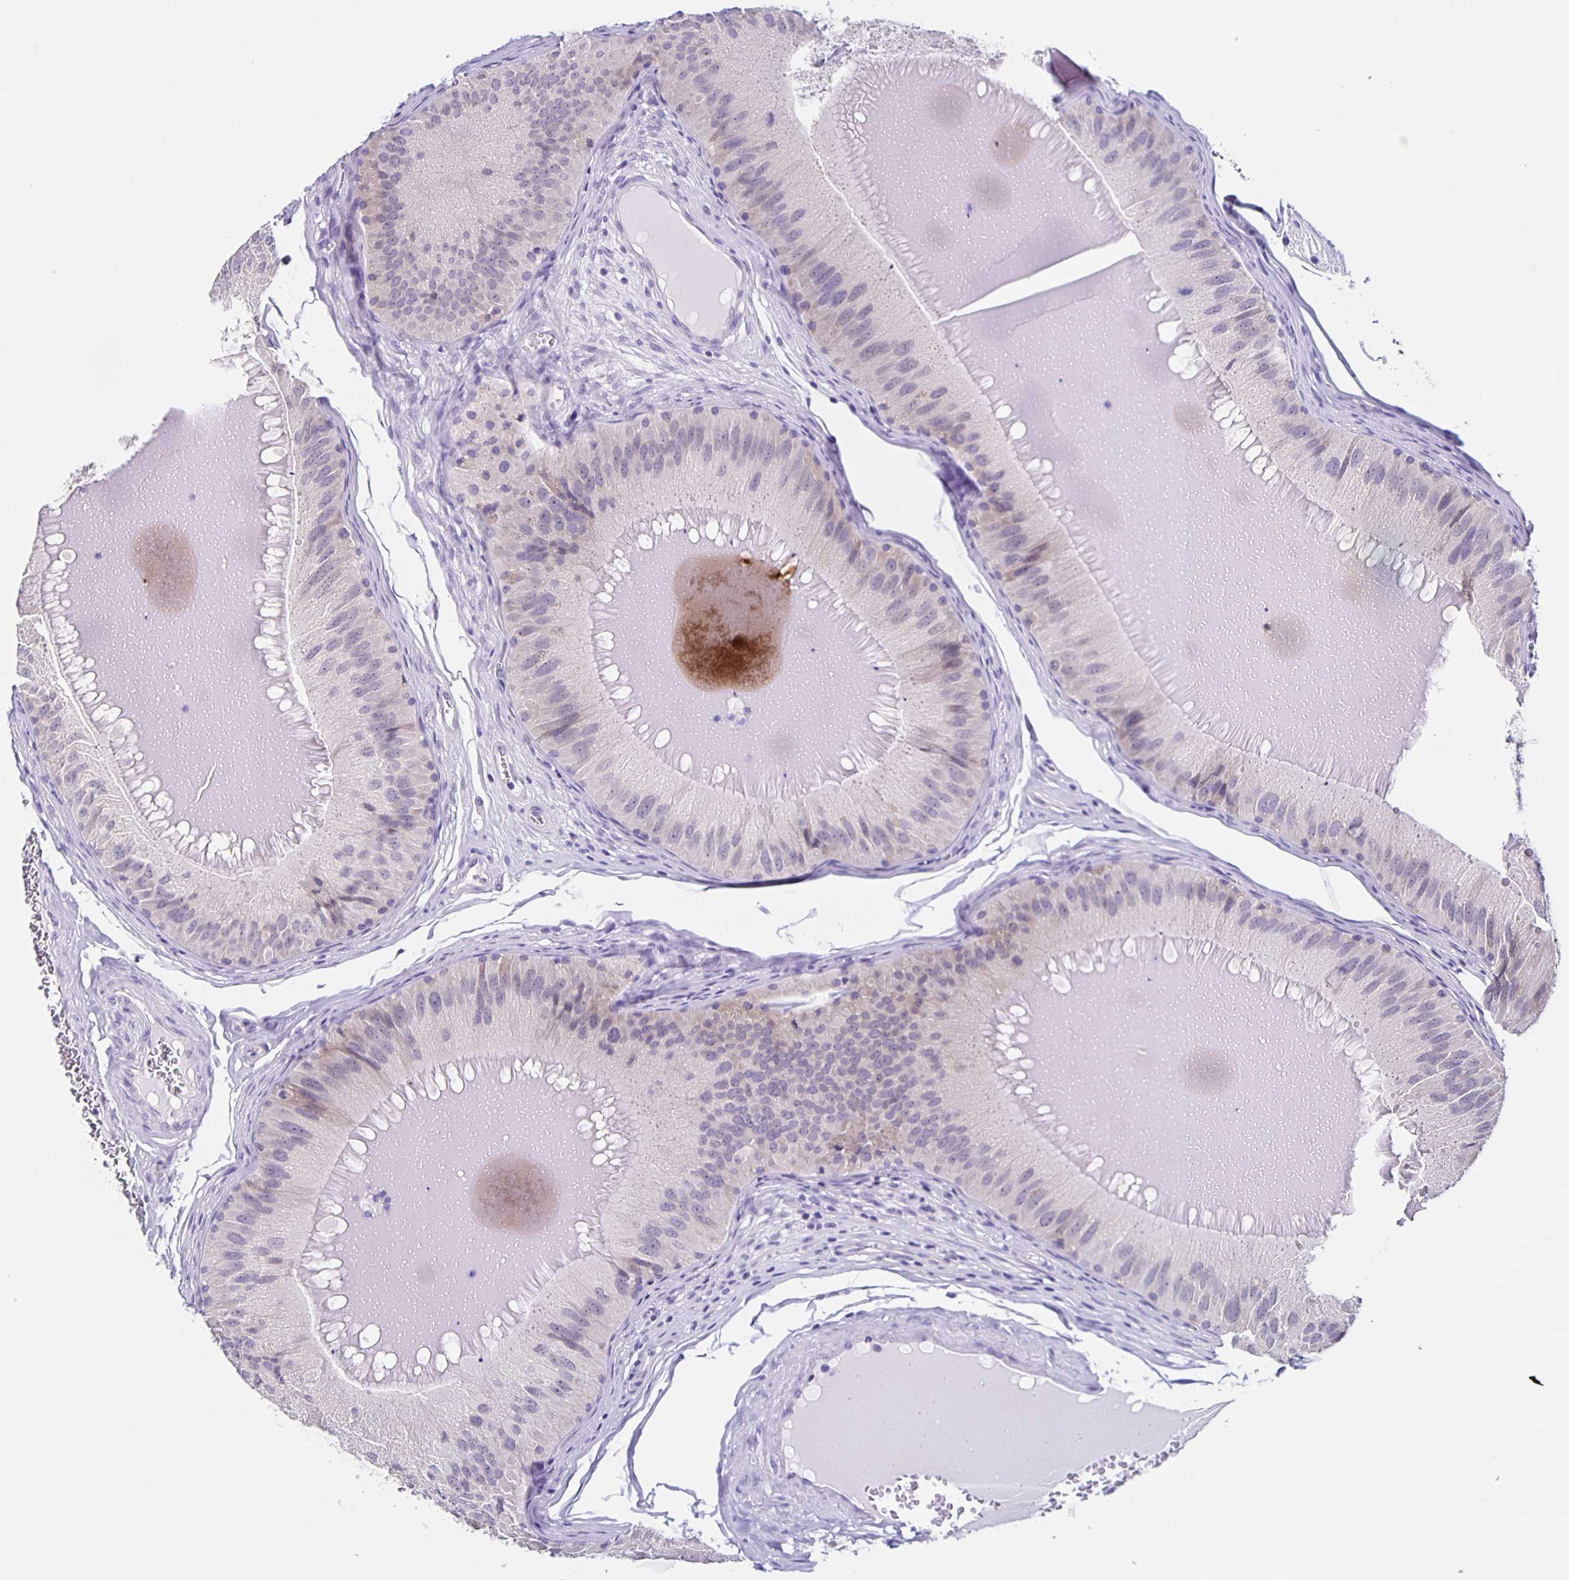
{"staining": {"intensity": "negative", "quantity": "none", "location": "none"}, "tissue": "epididymis", "cell_type": "Glandular cells", "image_type": "normal", "snomed": [{"axis": "morphology", "description": "Normal tissue, NOS"}, {"axis": "topography", "description": "Epididymis, spermatic cord, NOS"}], "caption": "Glandular cells are negative for protein expression in normal human epididymis. (Immunohistochemistry (ihc), brightfield microscopy, high magnification).", "gene": "SLC12A3", "patient": {"sex": "male", "age": 39}}